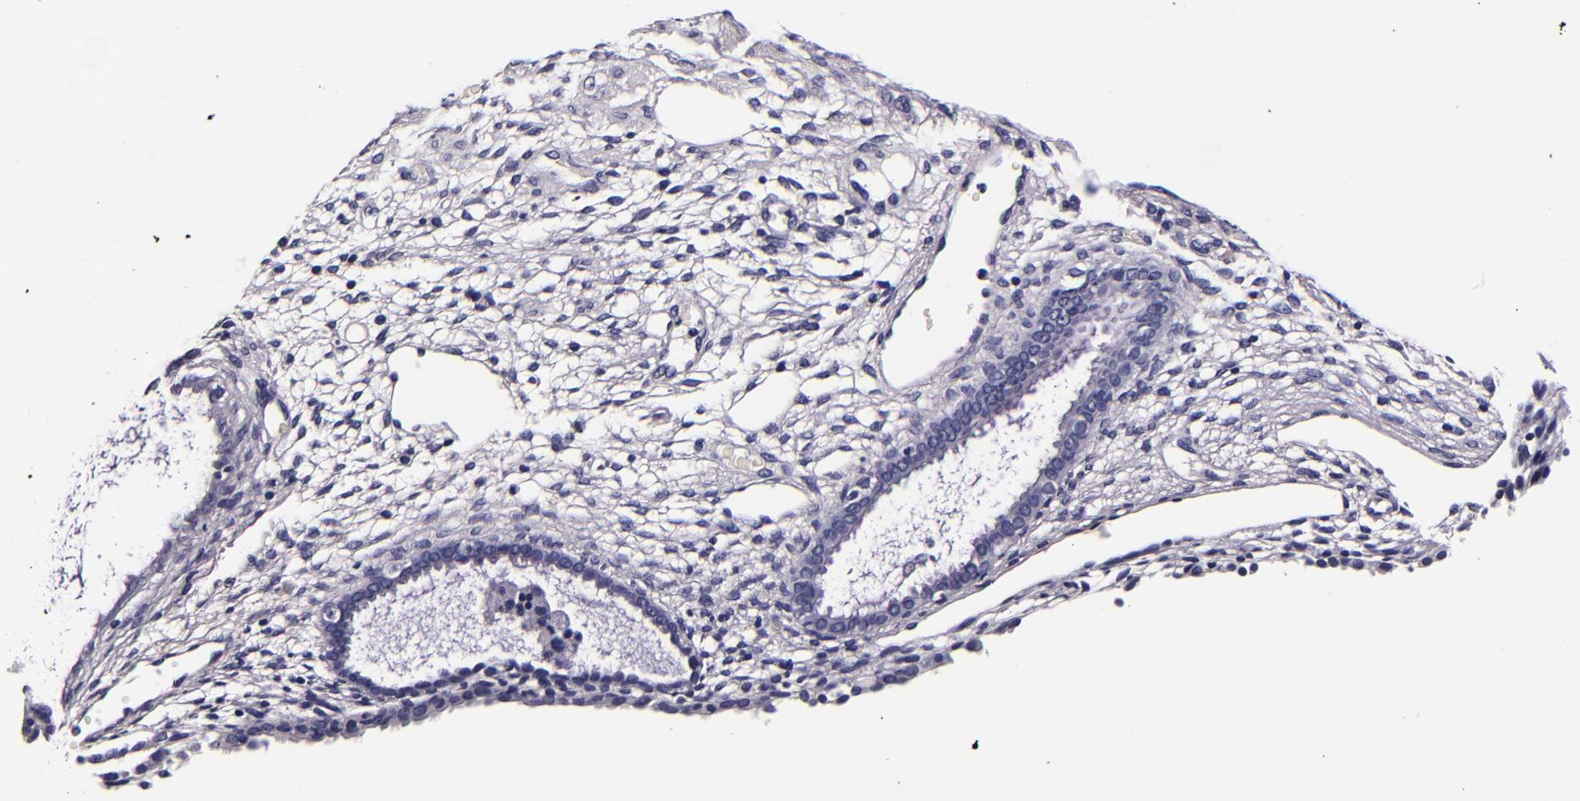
{"staining": {"intensity": "negative", "quantity": "none", "location": "none"}, "tissue": "endometrium", "cell_type": "Cells in endometrial stroma", "image_type": "normal", "snomed": [{"axis": "morphology", "description": "Normal tissue, NOS"}, {"axis": "topography", "description": "Endometrium"}], "caption": "Endometrium was stained to show a protein in brown. There is no significant expression in cells in endometrial stroma. (DAB (3,3'-diaminobenzidine) IHC visualized using brightfield microscopy, high magnification).", "gene": "FBN1", "patient": {"sex": "female", "age": 72}}